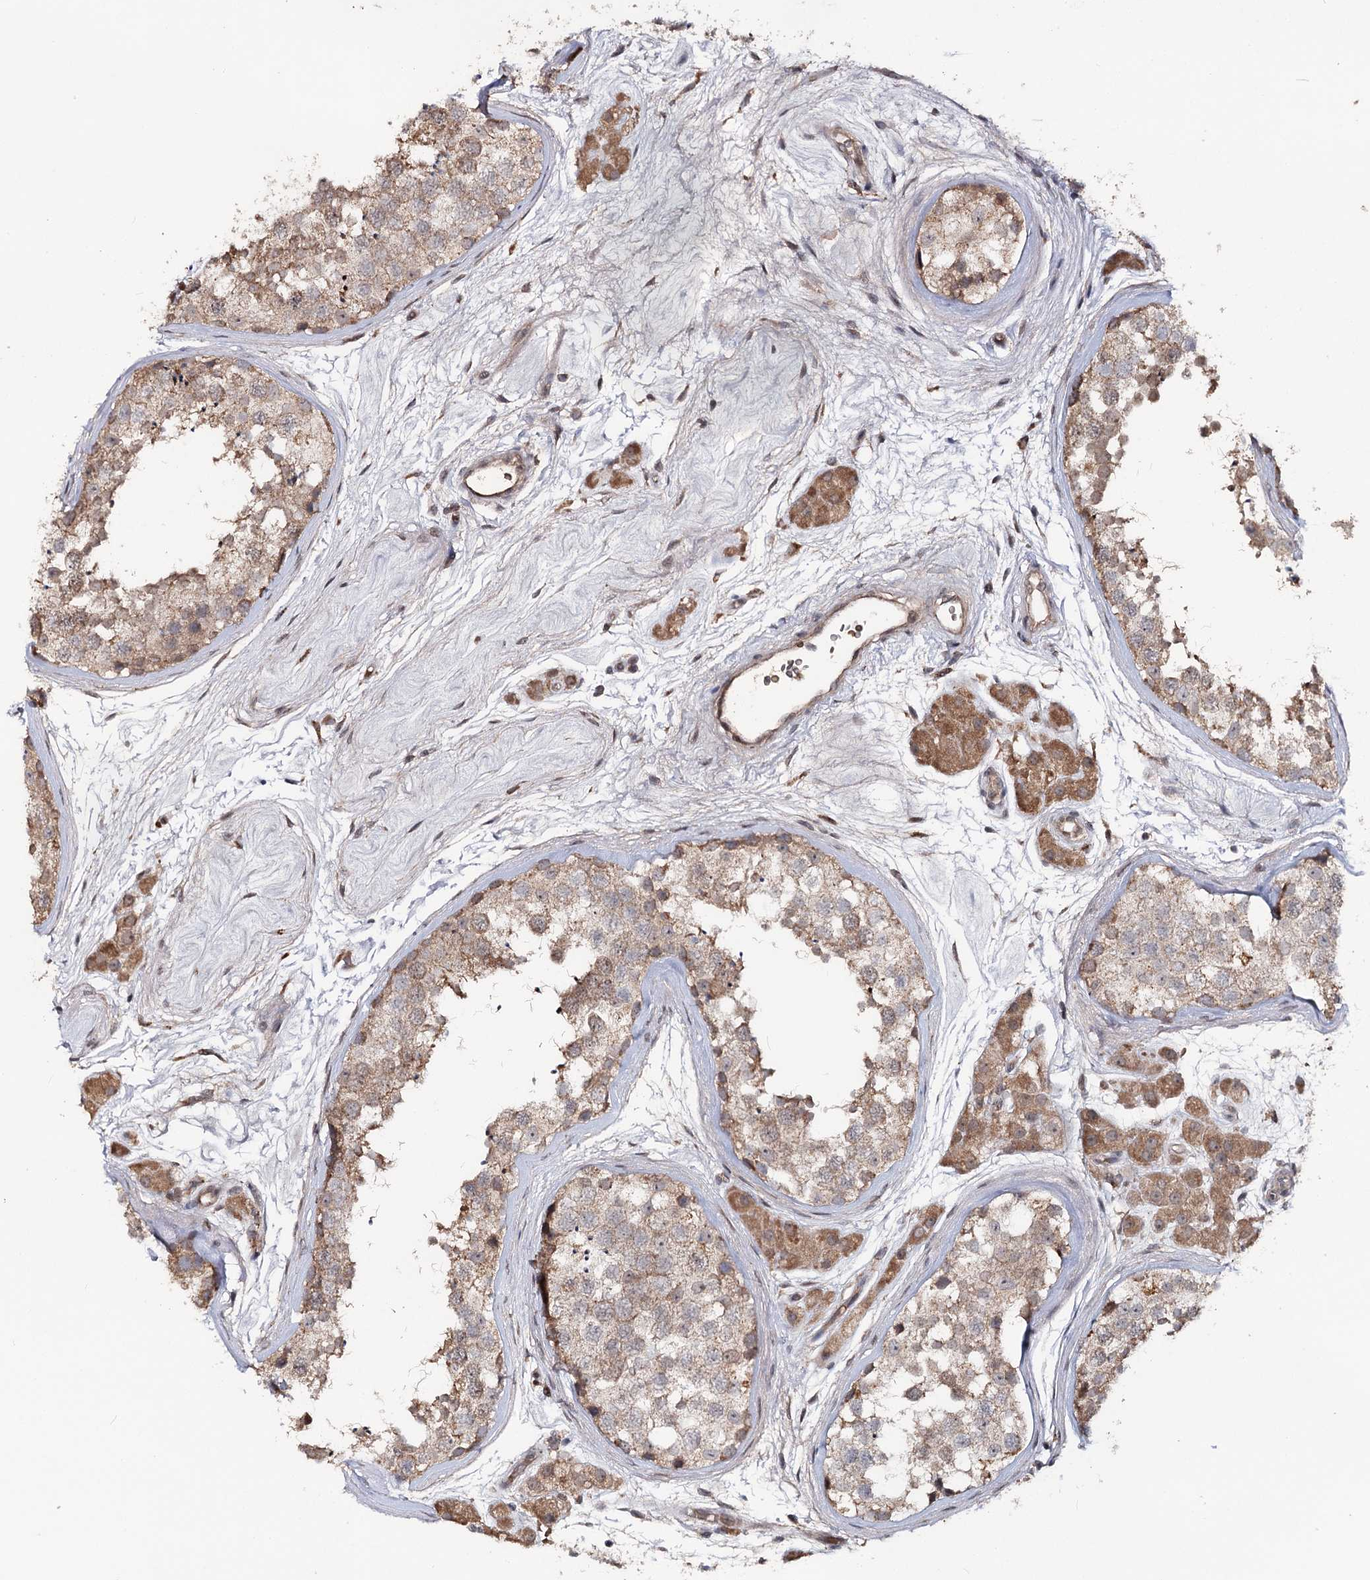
{"staining": {"intensity": "moderate", "quantity": "25%-75%", "location": "cytoplasmic/membranous"}, "tissue": "testis", "cell_type": "Cells in seminiferous ducts", "image_type": "normal", "snomed": [{"axis": "morphology", "description": "Normal tissue, NOS"}, {"axis": "topography", "description": "Testis"}], "caption": "Testis stained with DAB (3,3'-diaminobenzidine) IHC shows medium levels of moderate cytoplasmic/membranous staining in about 25%-75% of cells in seminiferous ducts. The protein of interest is stained brown, and the nuclei are stained in blue (DAB IHC with brightfield microscopy, high magnification).", "gene": "MSANTD2", "patient": {"sex": "male", "age": 56}}